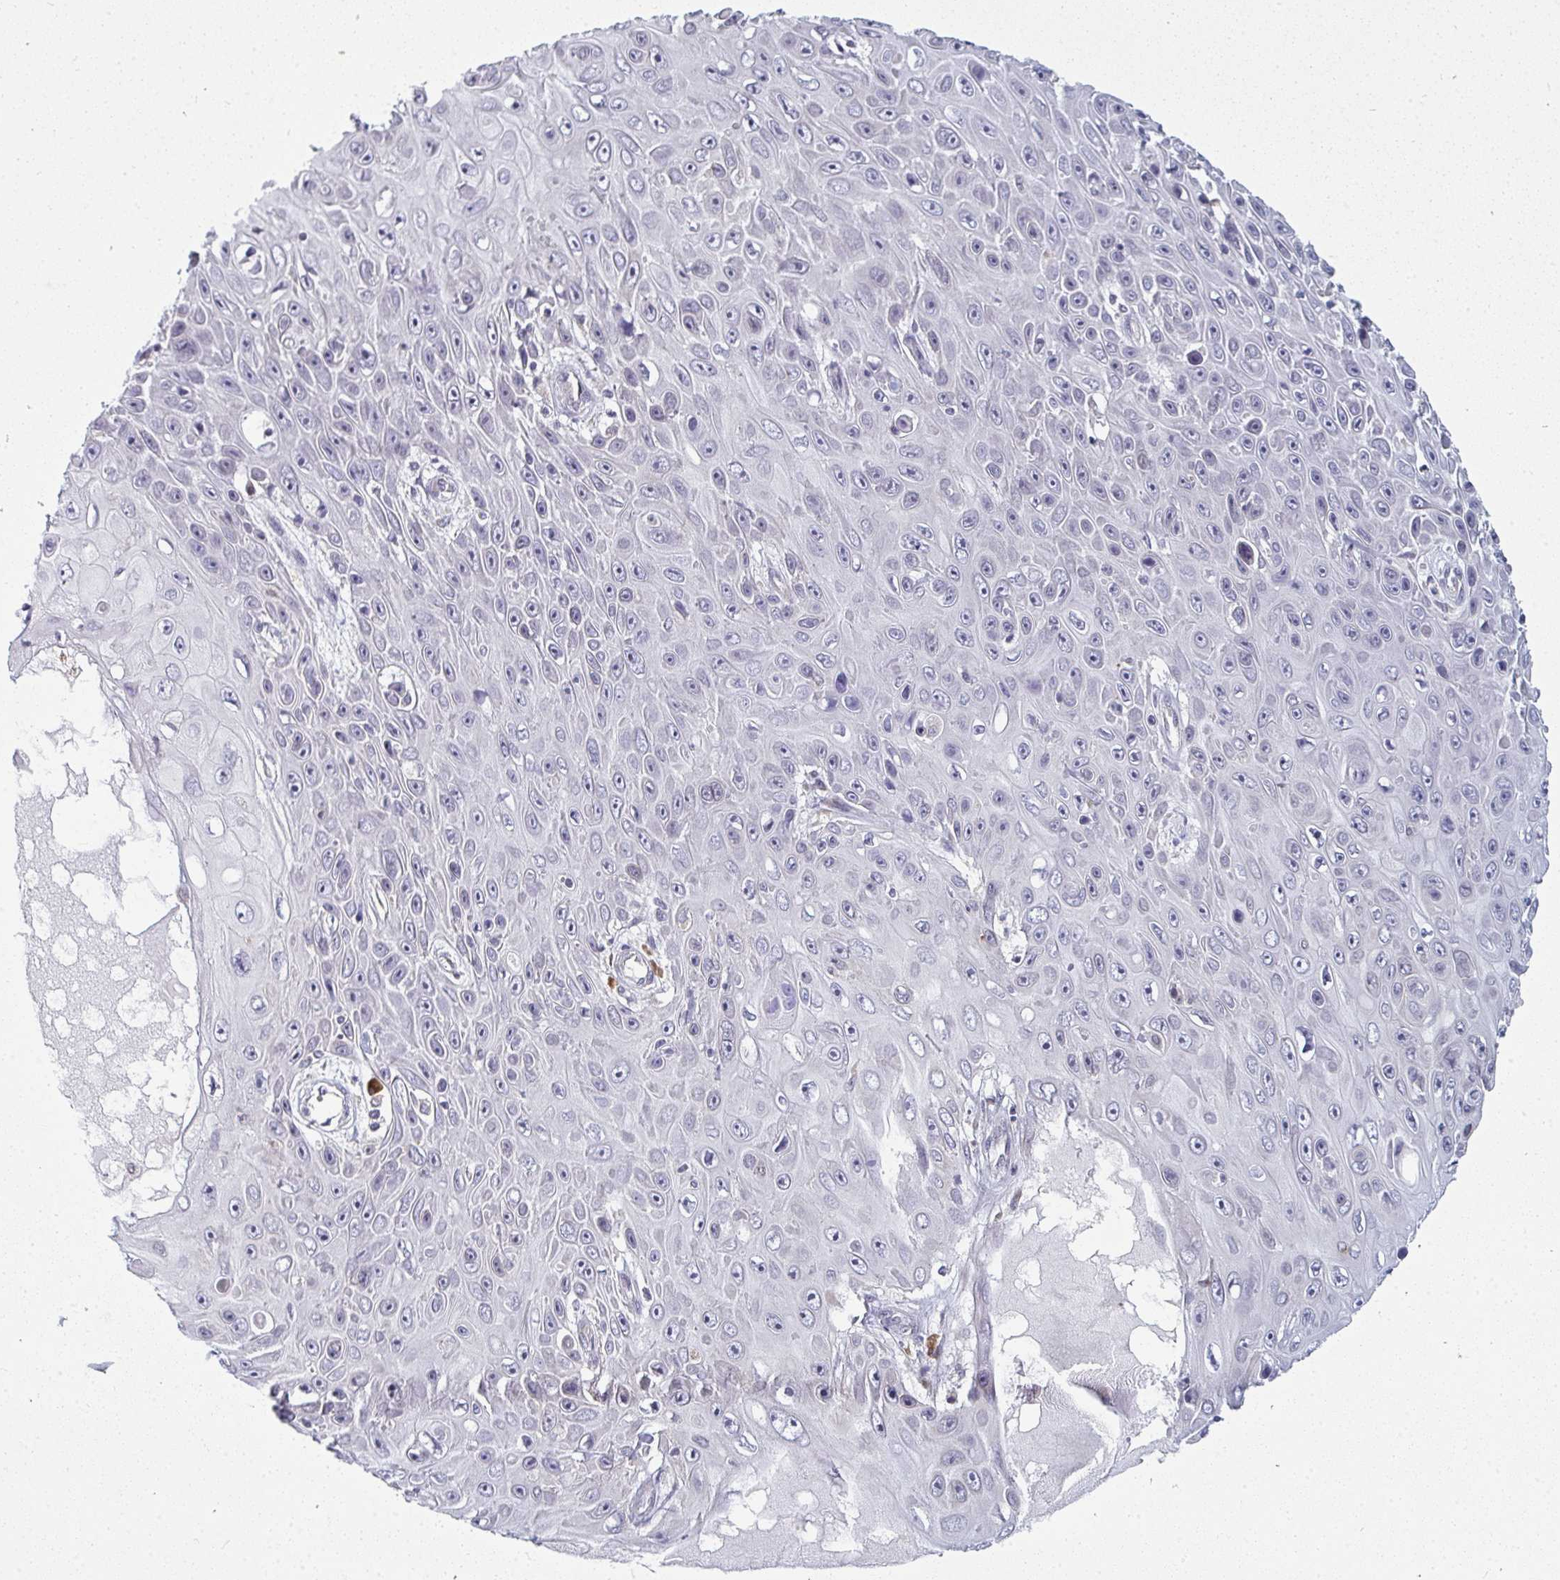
{"staining": {"intensity": "negative", "quantity": "none", "location": "none"}, "tissue": "skin cancer", "cell_type": "Tumor cells", "image_type": "cancer", "snomed": [{"axis": "morphology", "description": "Squamous cell carcinoma, NOS"}, {"axis": "topography", "description": "Skin"}], "caption": "IHC micrograph of human skin squamous cell carcinoma stained for a protein (brown), which demonstrates no expression in tumor cells.", "gene": "LYSMD4", "patient": {"sex": "male", "age": 82}}